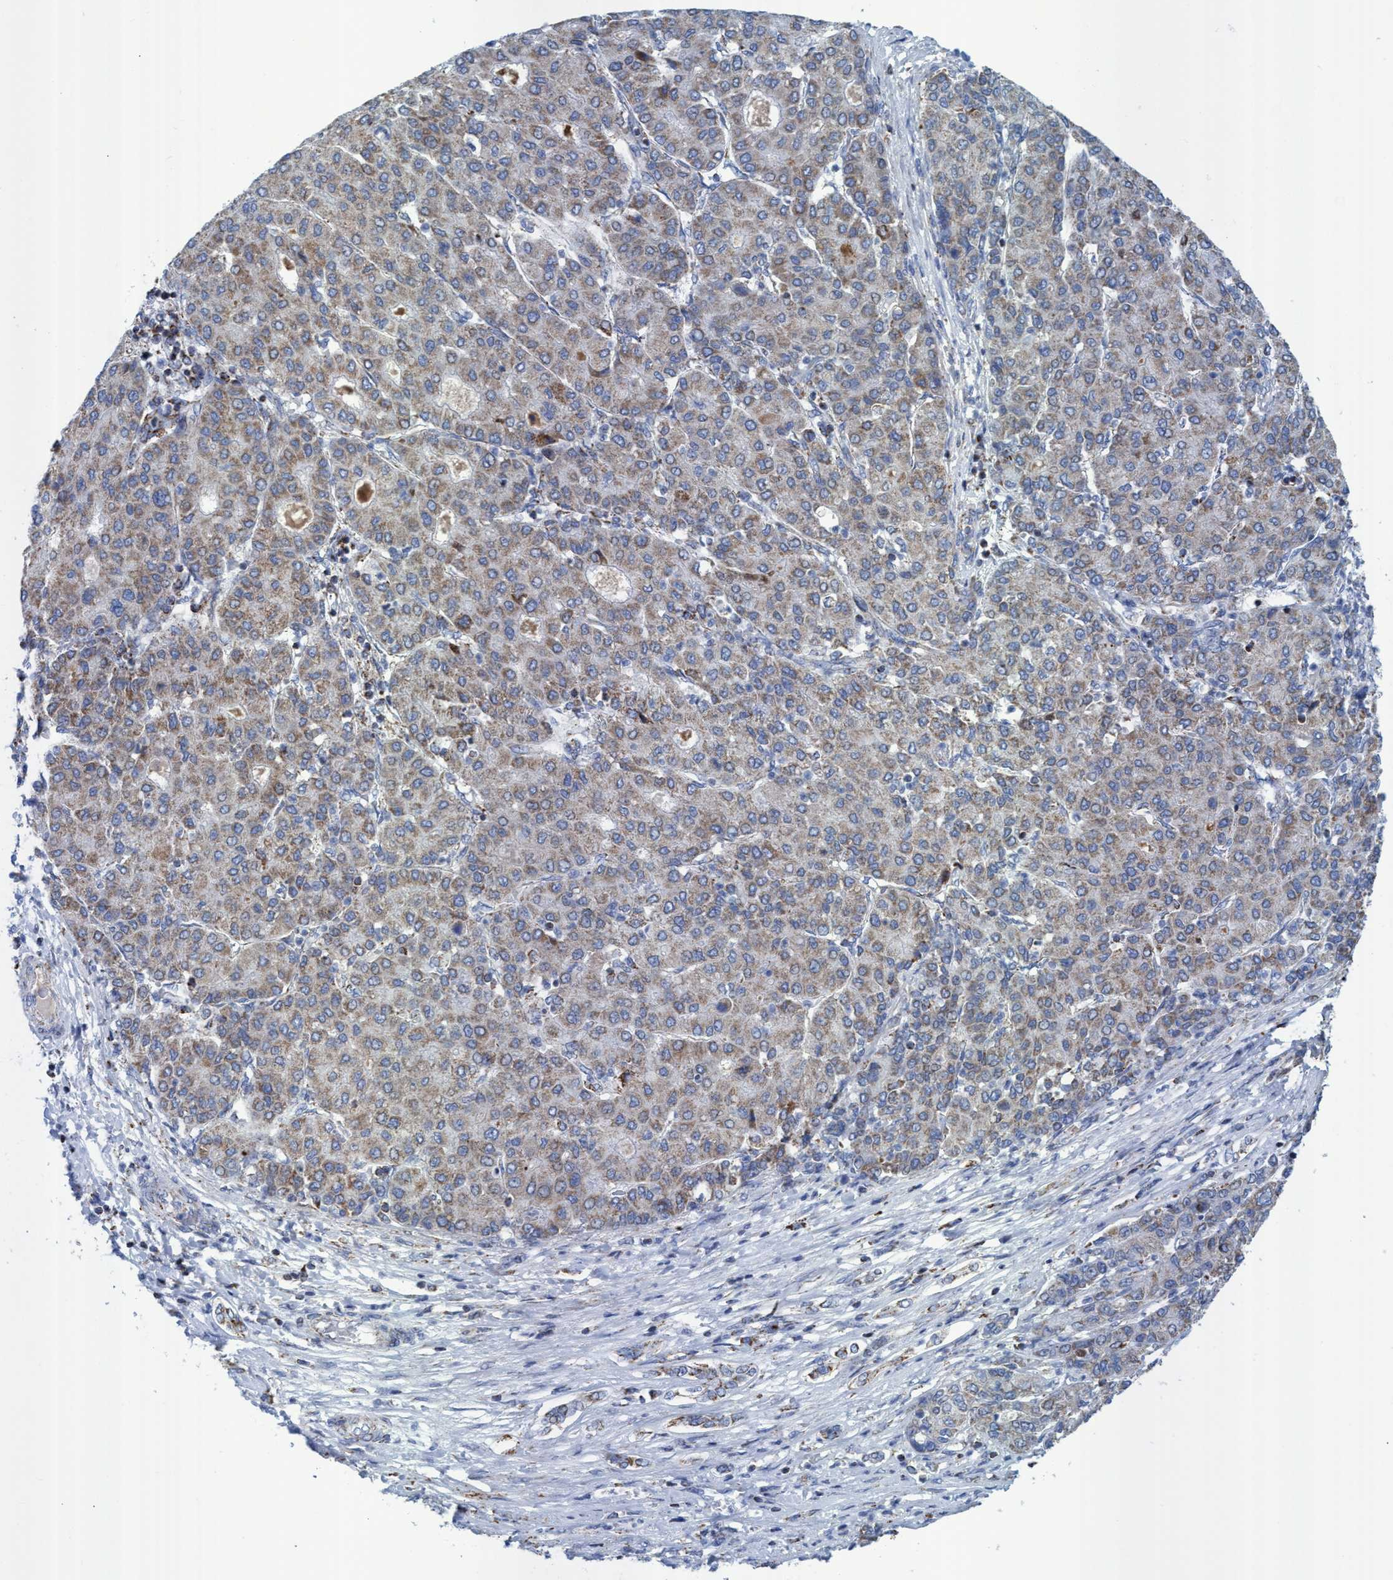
{"staining": {"intensity": "weak", "quantity": ">75%", "location": "cytoplasmic/membranous"}, "tissue": "liver cancer", "cell_type": "Tumor cells", "image_type": "cancer", "snomed": [{"axis": "morphology", "description": "Carcinoma, Hepatocellular, NOS"}, {"axis": "topography", "description": "Liver"}], "caption": "This is an image of immunohistochemistry (IHC) staining of liver cancer, which shows weak positivity in the cytoplasmic/membranous of tumor cells.", "gene": "GGA3", "patient": {"sex": "male", "age": 65}}